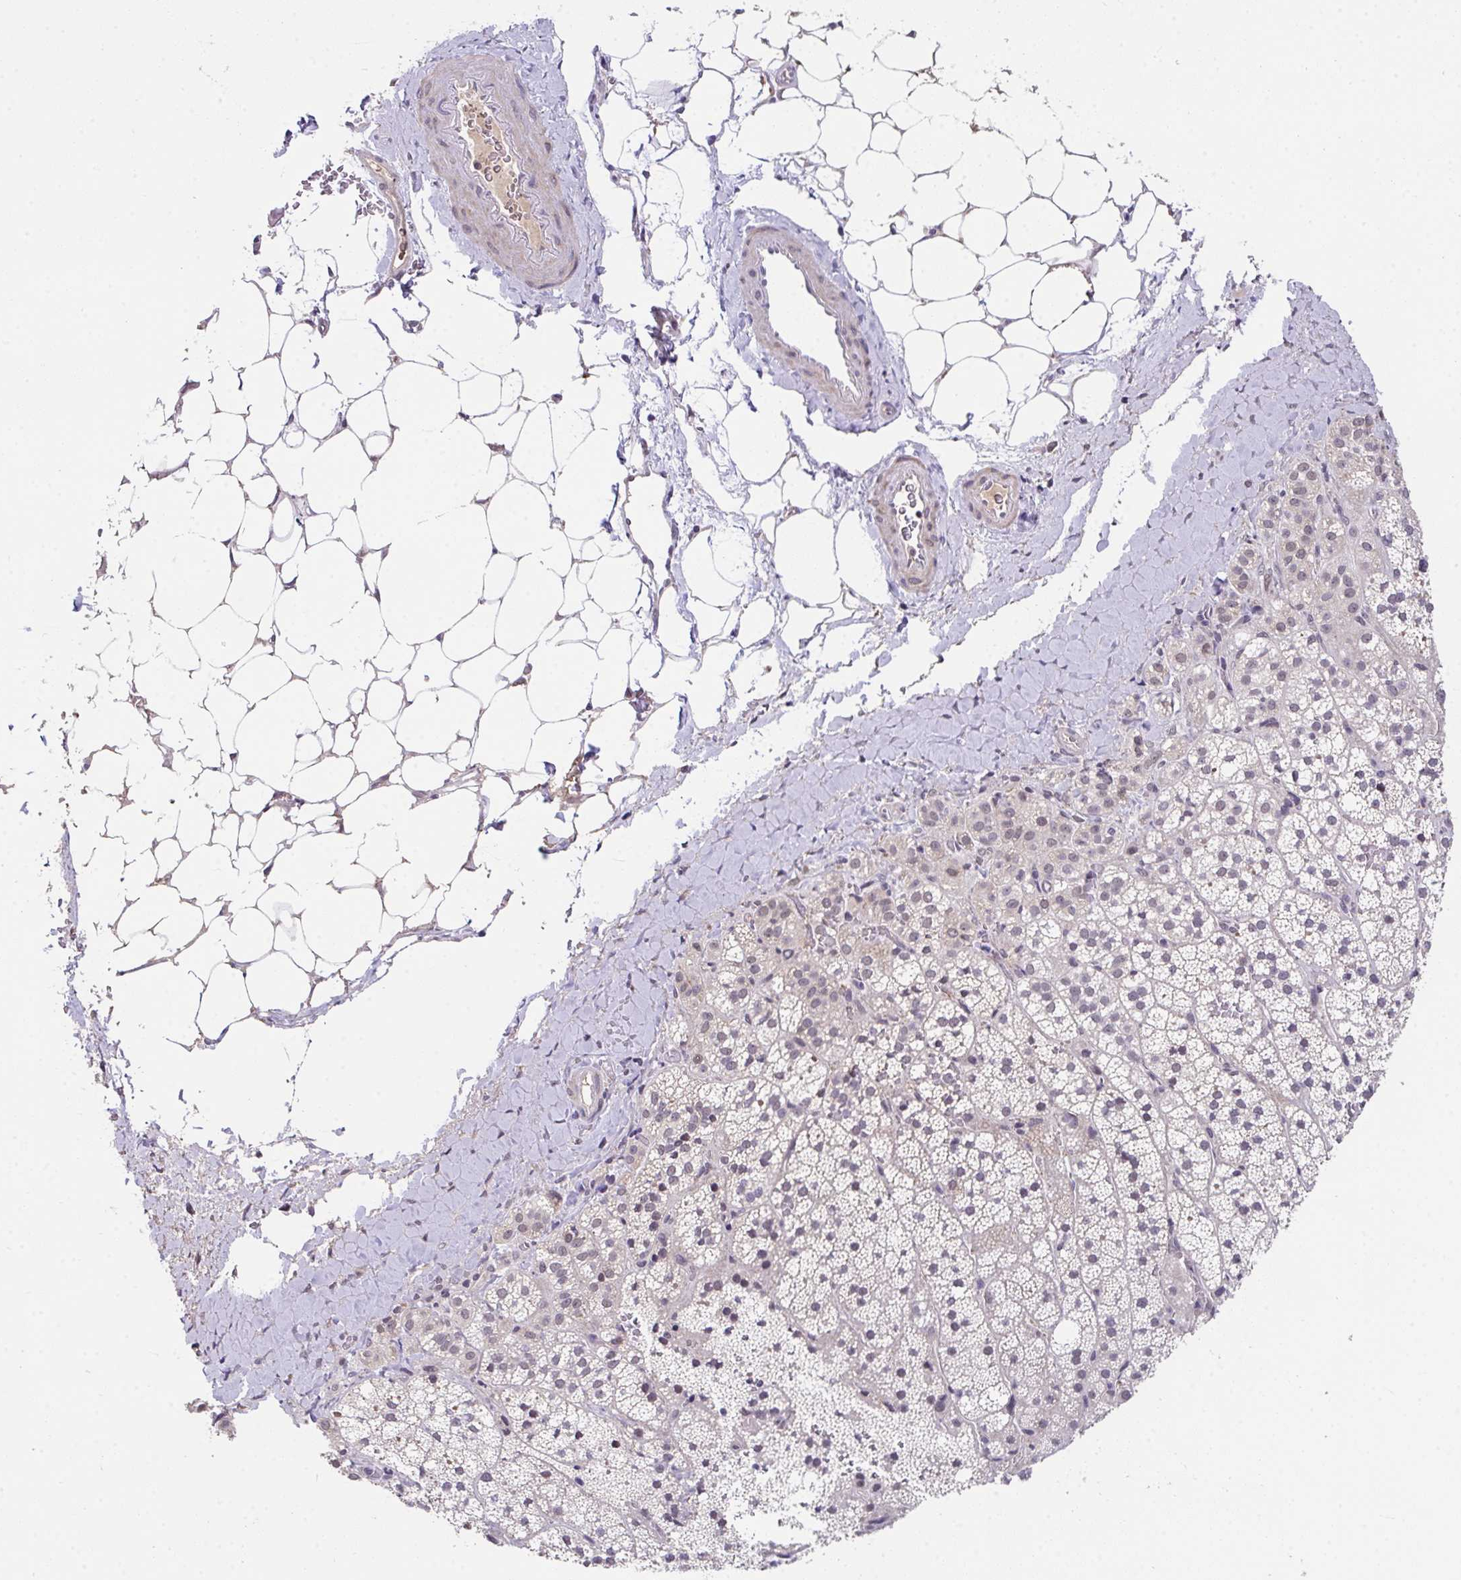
{"staining": {"intensity": "weak", "quantity": "<25%", "location": "nuclear"}, "tissue": "adrenal gland", "cell_type": "Glandular cells", "image_type": "normal", "snomed": [{"axis": "morphology", "description": "Normal tissue, NOS"}, {"axis": "topography", "description": "Adrenal gland"}], "caption": "Immunohistochemical staining of benign adrenal gland displays no significant expression in glandular cells.", "gene": "RBBP6", "patient": {"sex": "male", "age": 53}}